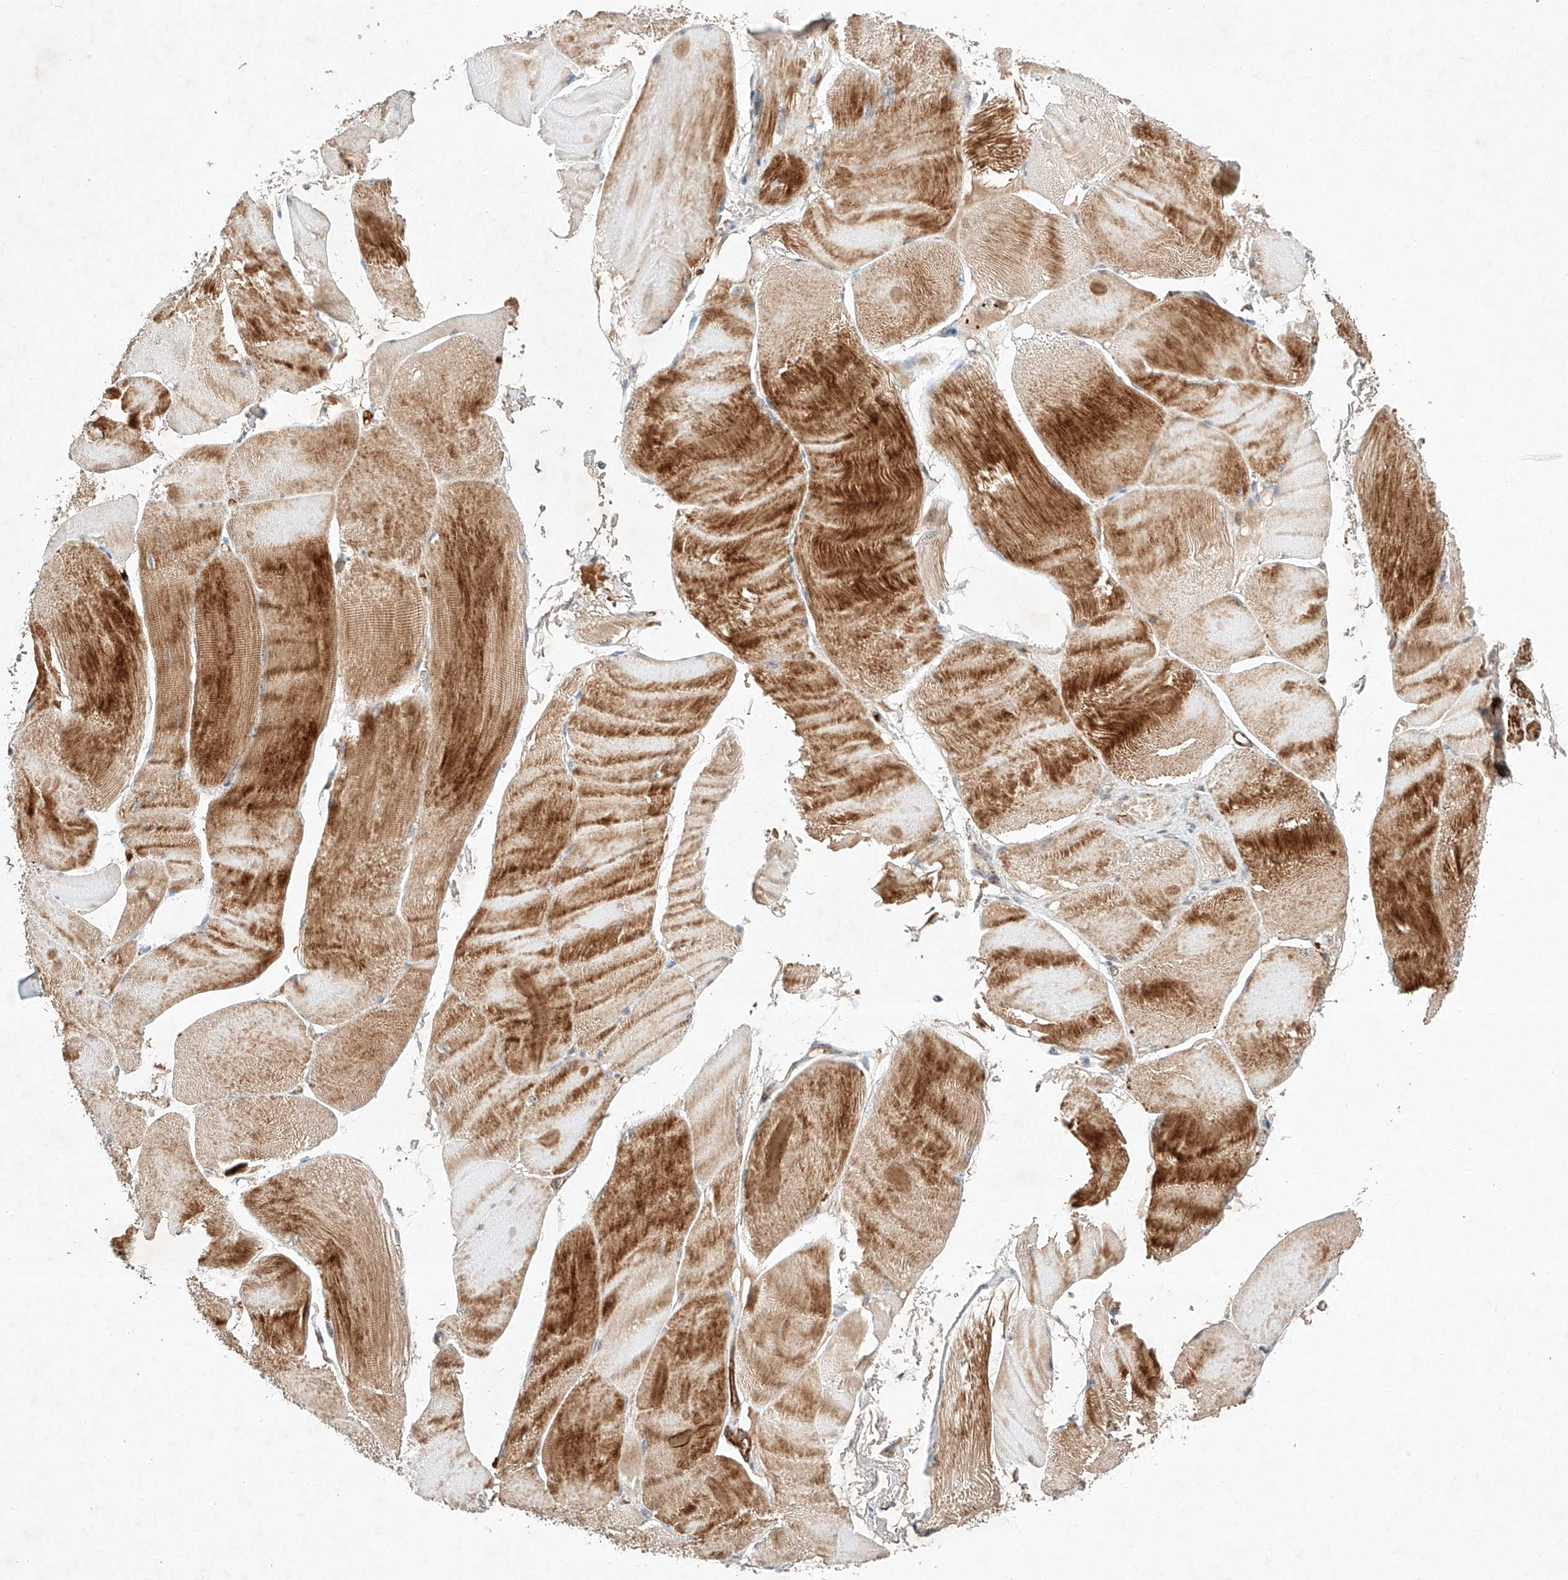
{"staining": {"intensity": "strong", "quantity": "25%-75%", "location": "cytoplasmic/membranous"}, "tissue": "skeletal muscle", "cell_type": "Myocytes", "image_type": "normal", "snomed": [{"axis": "morphology", "description": "Normal tissue, NOS"}, {"axis": "morphology", "description": "Basal cell carcinoma"}, {"axis": "topography", "description": "Skeletal muscle"}], "caption": "This is an image of immunohistochemistry (IHC) staining of normal skeletal muscle, which shows strong staining in the cytoplasmic/membranous of myocytes.", "gene": "ARHGAP33", "patient": {"sex": "female", "age": 64}}